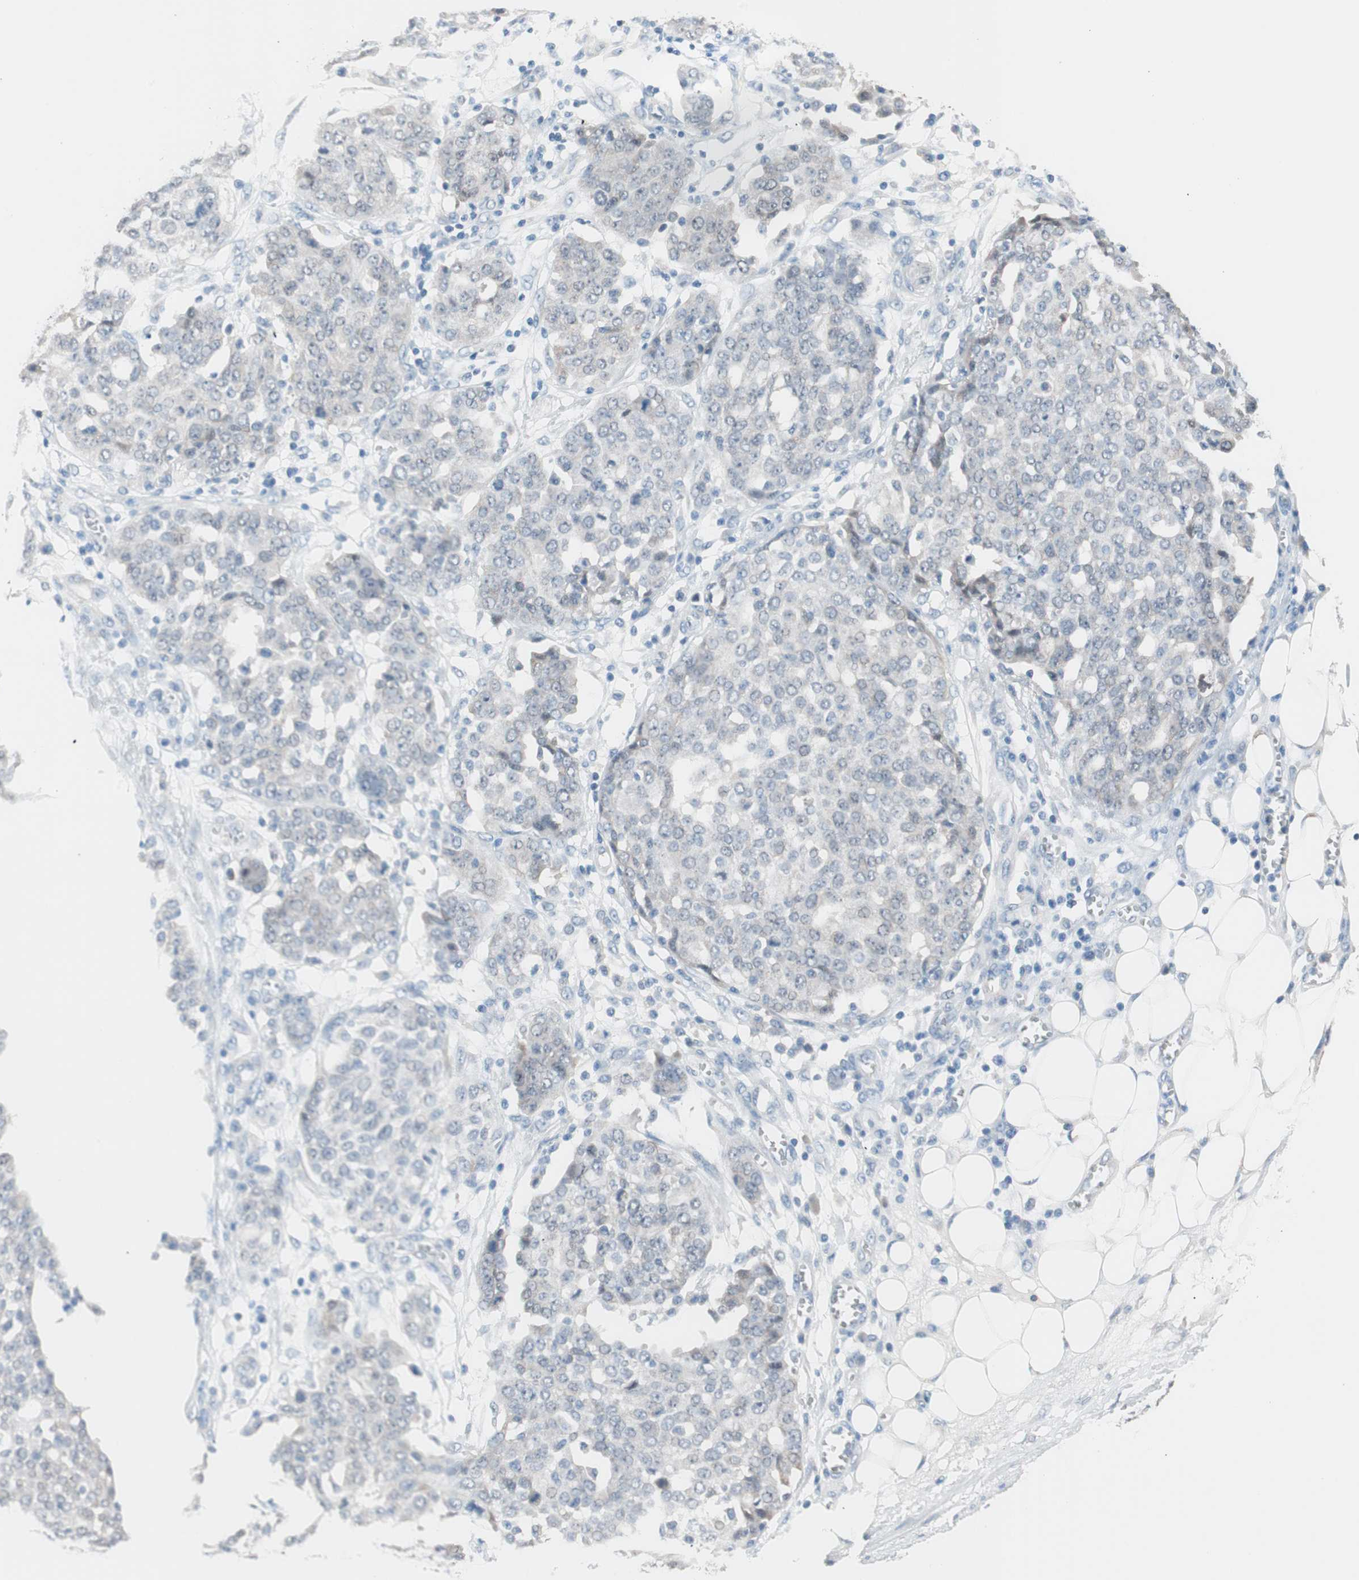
{"staining": {"intensity": "weak", "quantity": "25%-75%", "location": "cytoplasmic/membranous"}, "tissue": "ovarian cancer", "cell_type": "Tumor cells", "image_type": "cancer", "snomed": [{"axis": "morphology", "description": "Cystadenocarcinoma, serous, NOS"}, {"axis": "topography", "description": "Soft tissue"}, {"axis": "topography", "description": "Ovary"}], "caption": "About 25%-75% of tumor cells in human ovarian cancer (serous cystadenocarcinoma) display weak cytoplasmic/membranous protein expression as visualized by brown immunohistochemical staining.", "gene": "VIL1", "patient": {"sex": "female", "age": 57}}